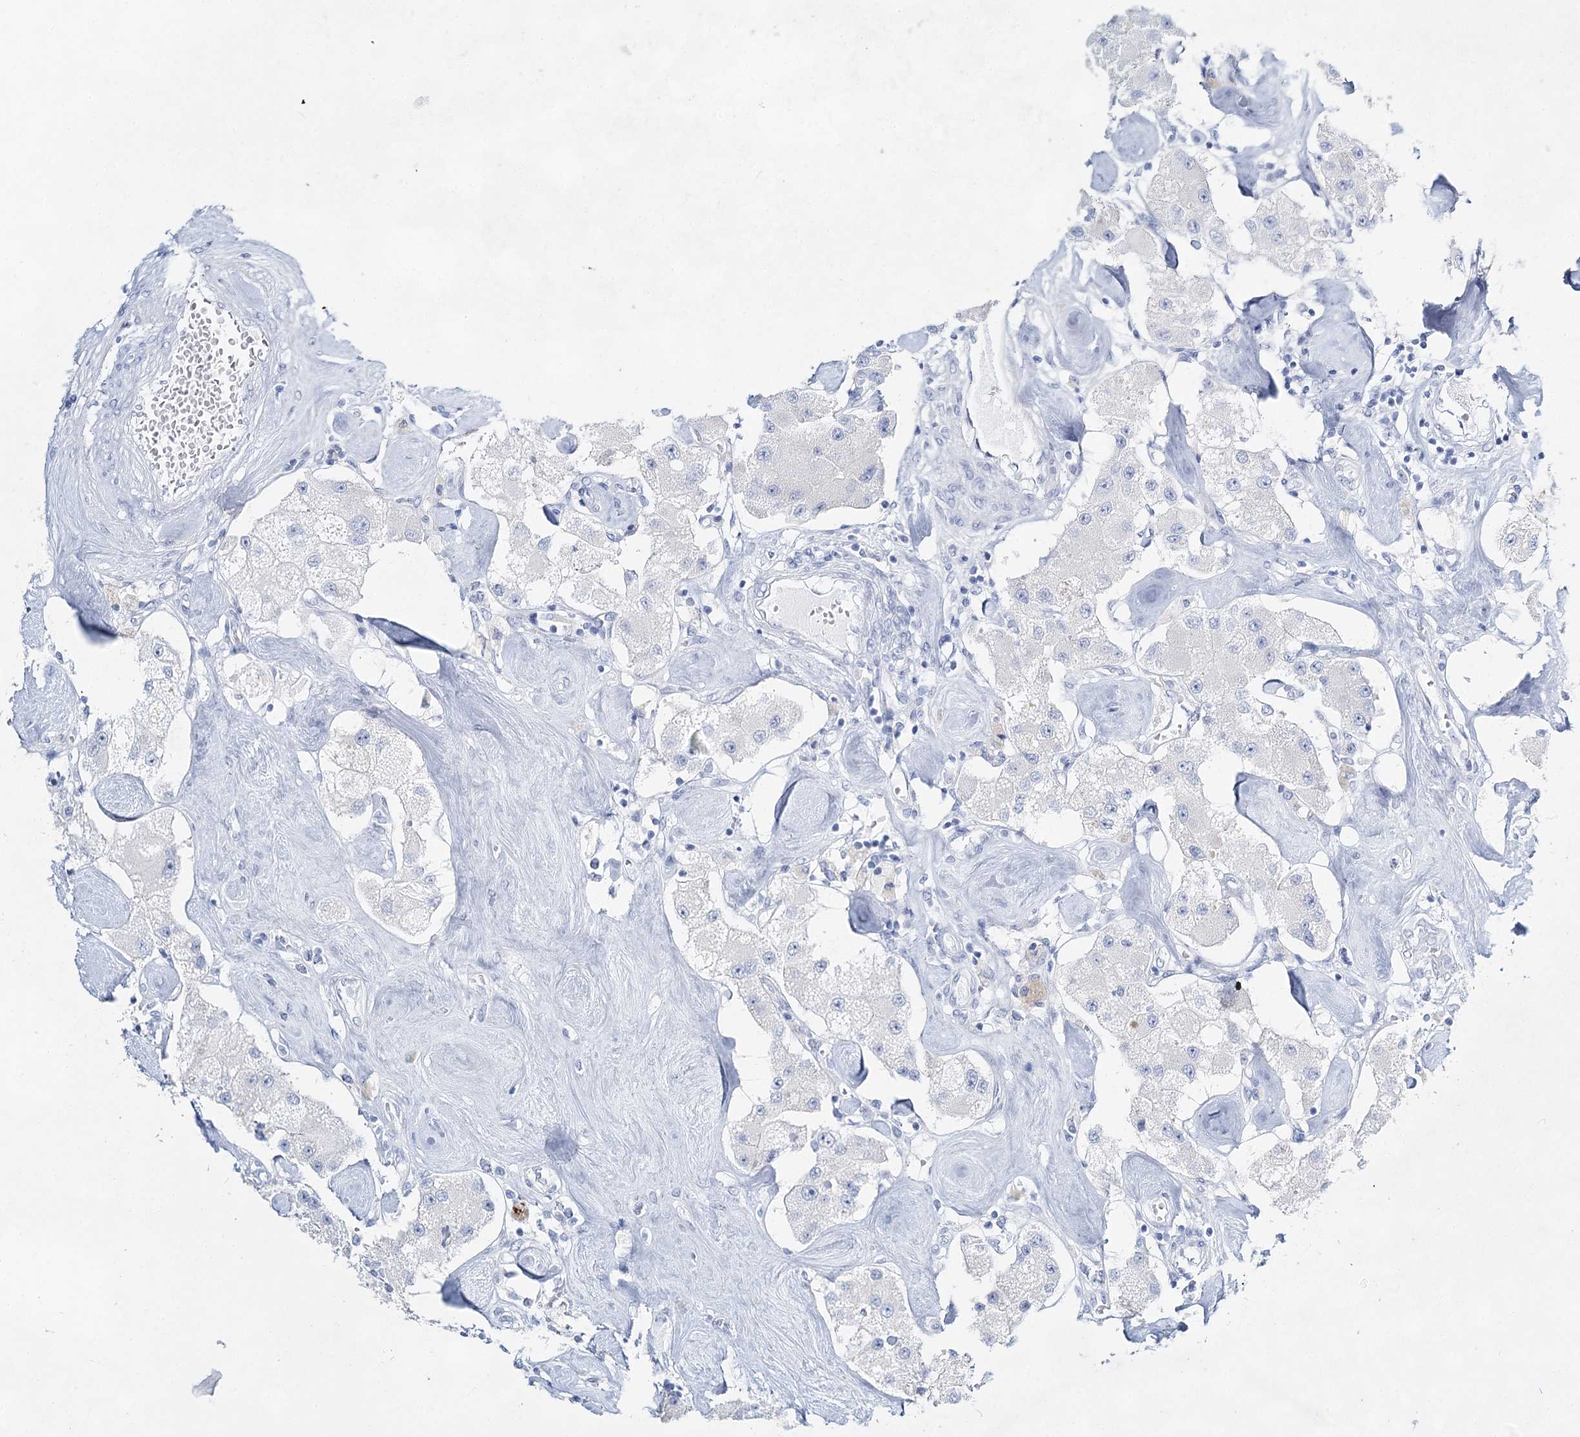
{"staining": {"intensity": "negative", "quantity": "none", "location": "none"}, "tissue": "carcinoid", "cell_type": "Tumor cells", "image_type": "cancer", "snomed": [{"axis": "morphology", "description": "Carcinoid, malignant, NOS"}, {"axis": "topography", "description": "Pancreas"}], "caption": "Micrograph shows no significant protein positivity in tumor cells of carcinoid.", "gene": "SLC17A2", "patient": {"sex": "male", "age": 41}}